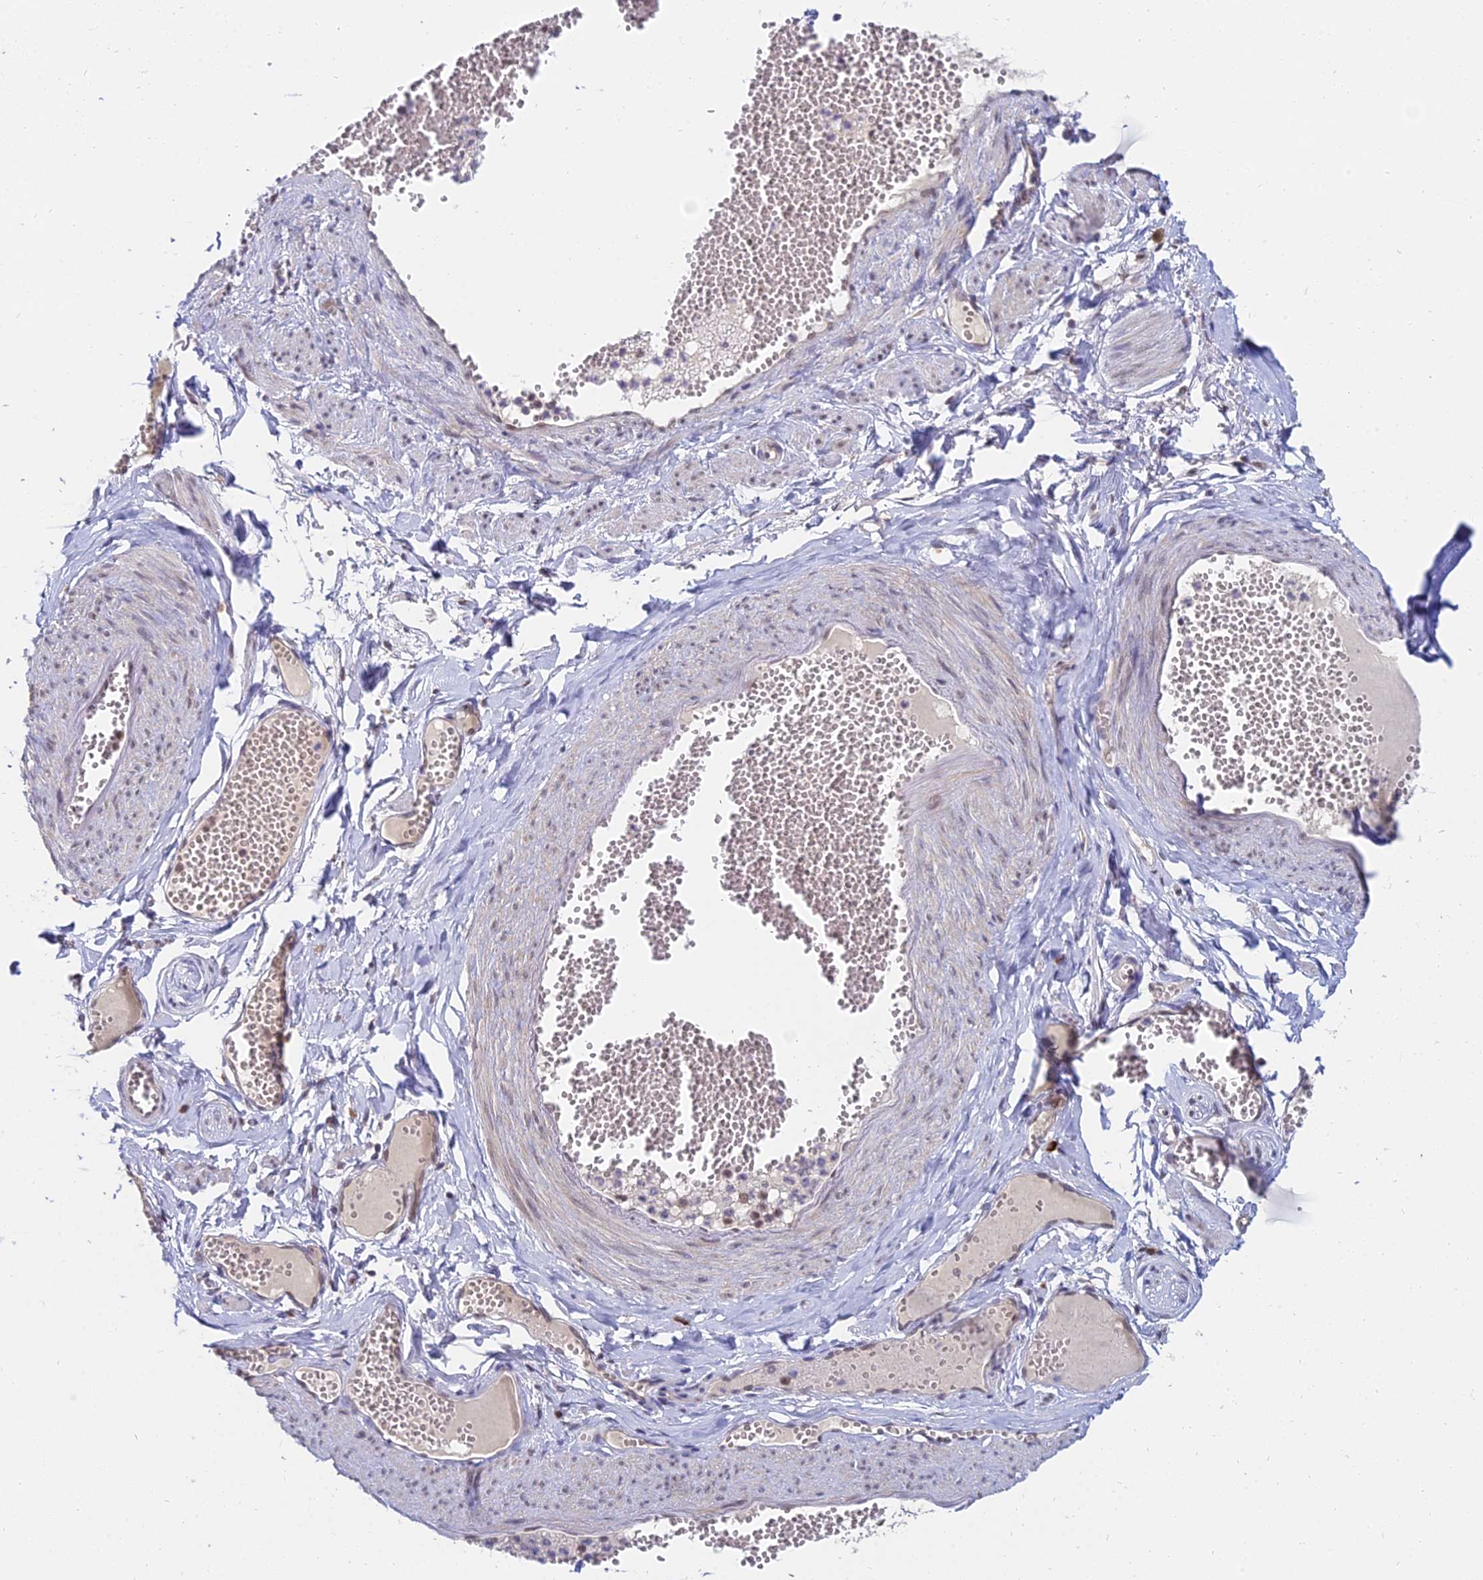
{"staining": {"intensity": "negative", "quantity": "none", "location": "none"}, "tissue": "soft tissue", "cell_type": "Fibroblasts", "image_type": "normal", "snomed": [{"axis": "morphology", "description": "Normal tissue, NOS"}, {"axis": "topography", "description": "Smooth muscle"}, {"axis": "topography", "description": "Peripheral nerve tissue"}], "caption": "Human soft tissue stained for a protein using IHC demonstrates no expression in fibroblasts.", "gene": "THOC3", "patient": {"sex": "female", "age": 39}}